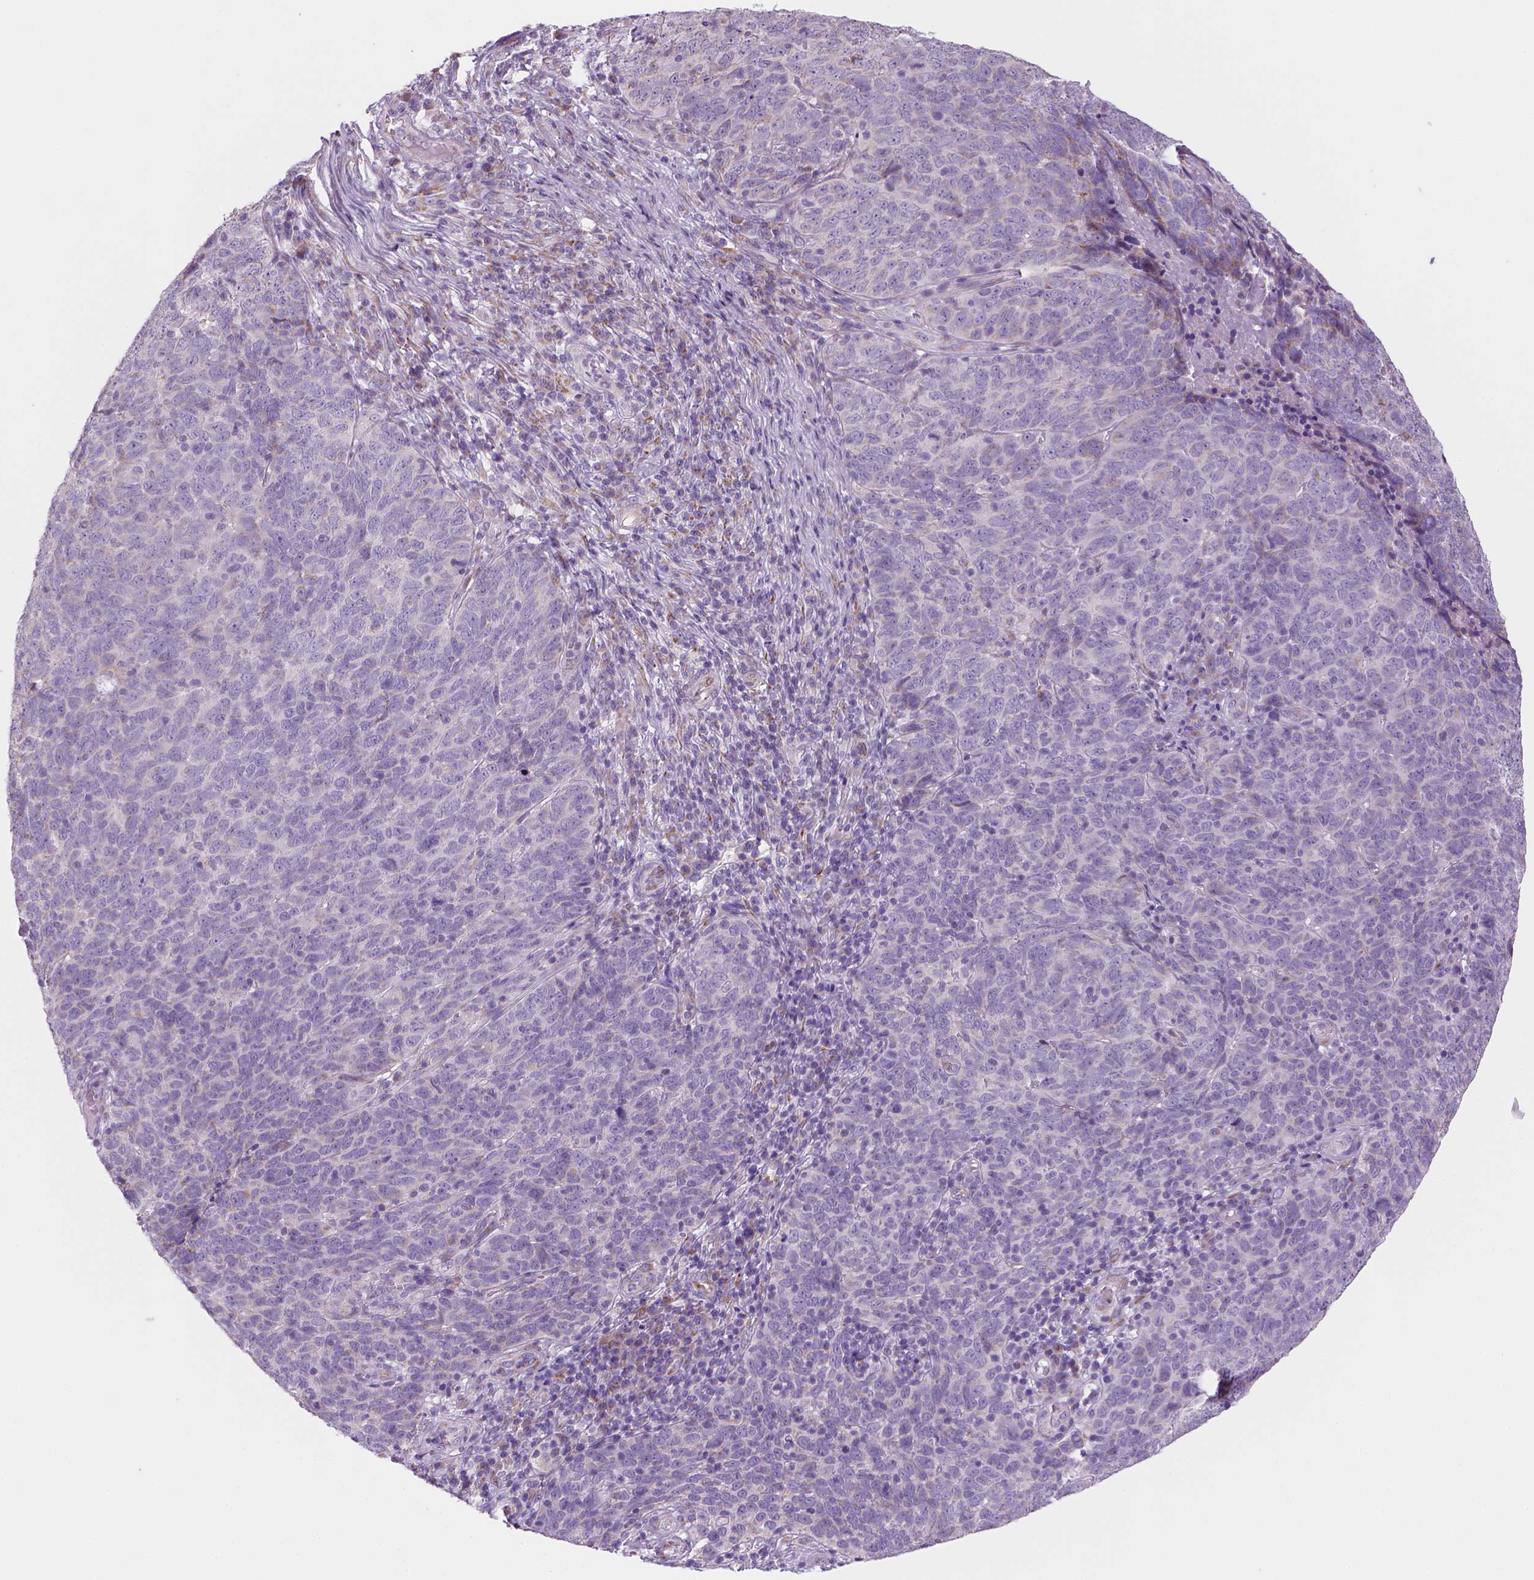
{"staining": {"intensity": "negative", "quantity": "none", "location": "none"}, "tissue": "skin cancer", "cell_type": "Tumor cells", "image_type": "cancer", "snomed": [{"axis": "morphology", "description": "Squamous cell carcinoma, NOS"}, {"axis": "topography", "description": "Skin"}, {"axis": "topography", "description": "Anal"}], "caption": "DAB immunohistochemical staining of human skin squamous cell carcinoma exhibits no significant expression in tumor cells. (DAB immunohistochemistry, high magnification).", "gene": "CES2", "patient": {"sex": "female", "age": 51}}